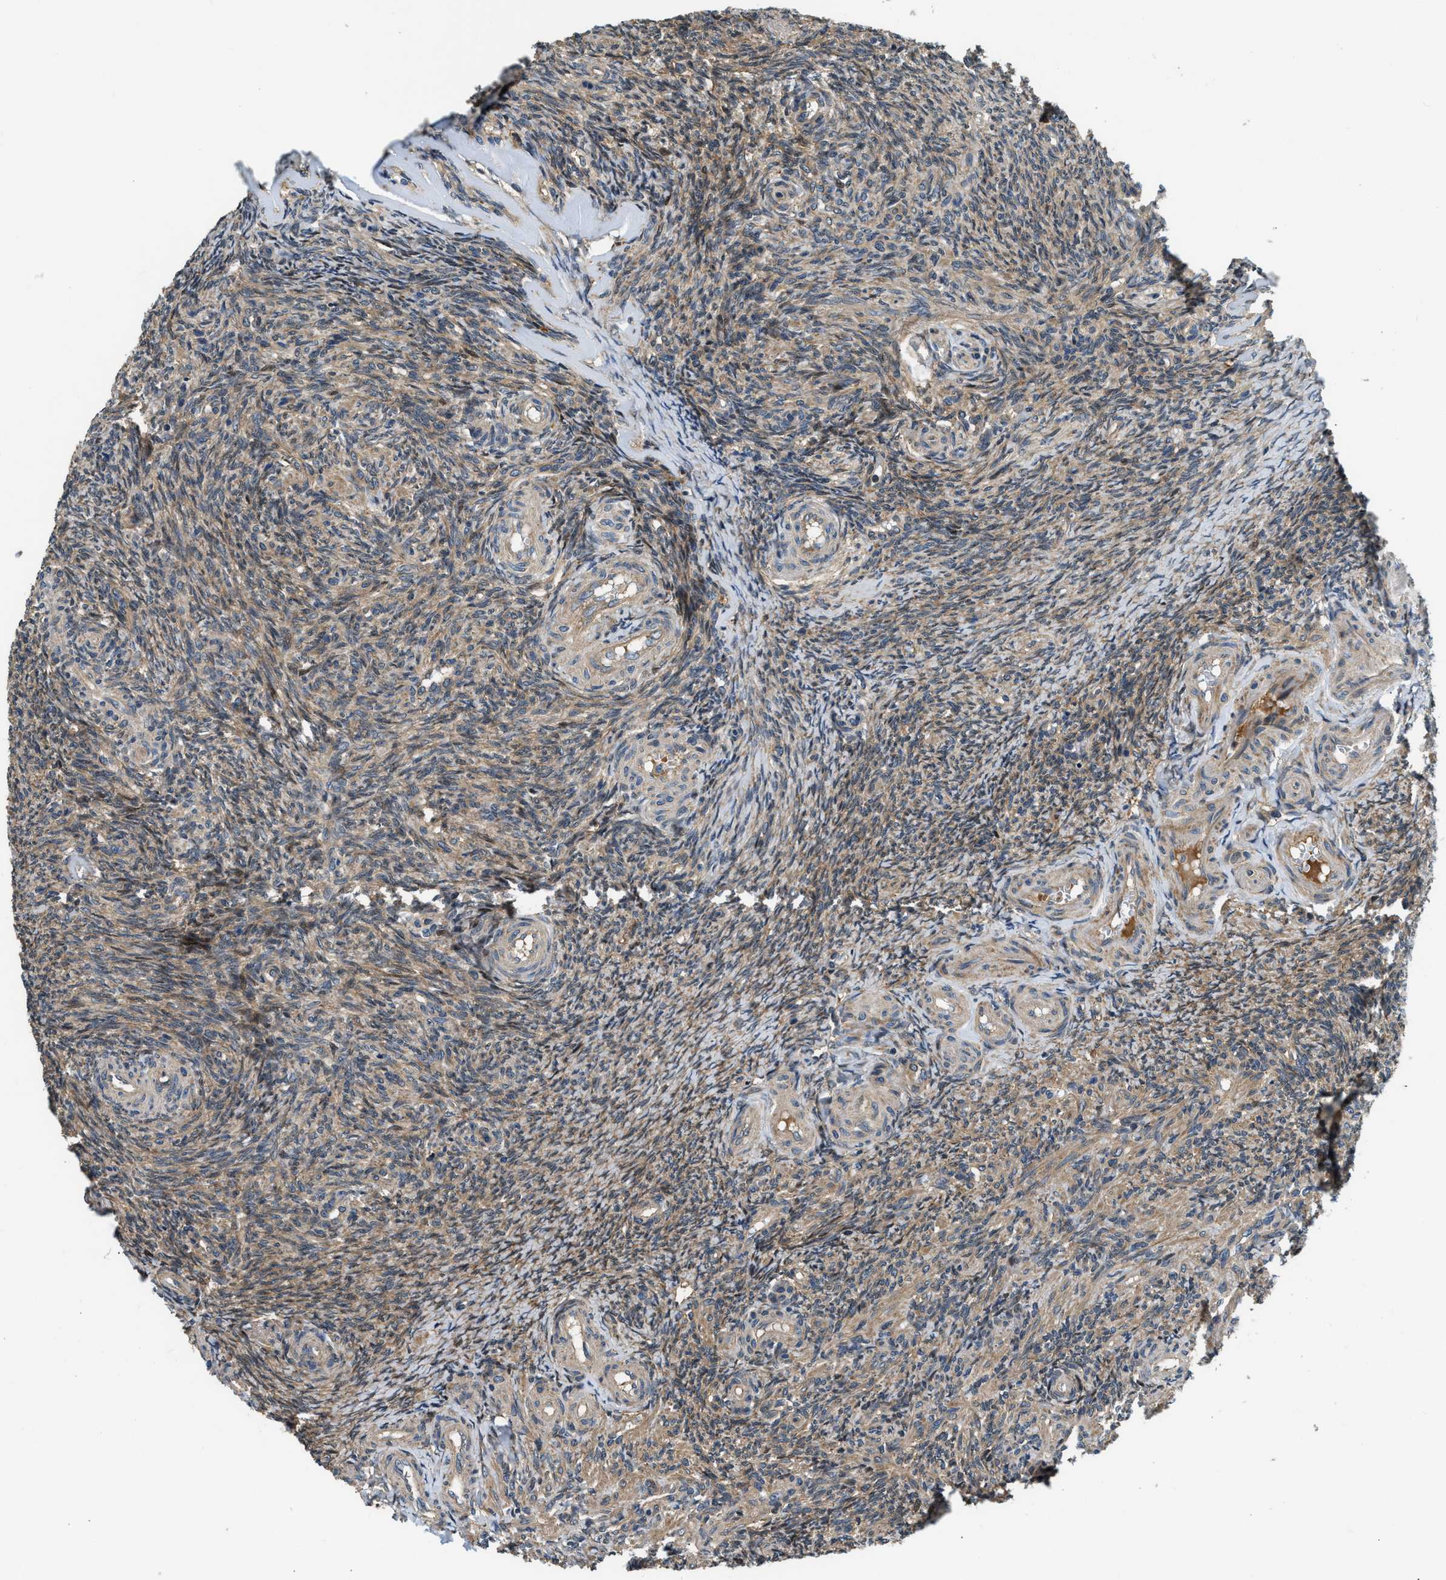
{"staining": {"intensity": "moderate", "quantity": ">75%", "location": "cytoplasmic/membranous"}, "tissue": "ovary", "cell_type": "Follicle cells", "image_type": "normal", "snomed": [{"axis": "morphology", "description": "Normal tissue, NOS"}, {"axis": "topography", "description": "Ovary"}], "caption": "A high-resolution micrograph shows IHC staining of normal ovary, which displays moderate cytoplasmic/membranous positivity in about >75% of follicle cells. Nuclei are stained in blue.", "gene": "IL3RA", "patient": {"sex": "female", "age": 41}}